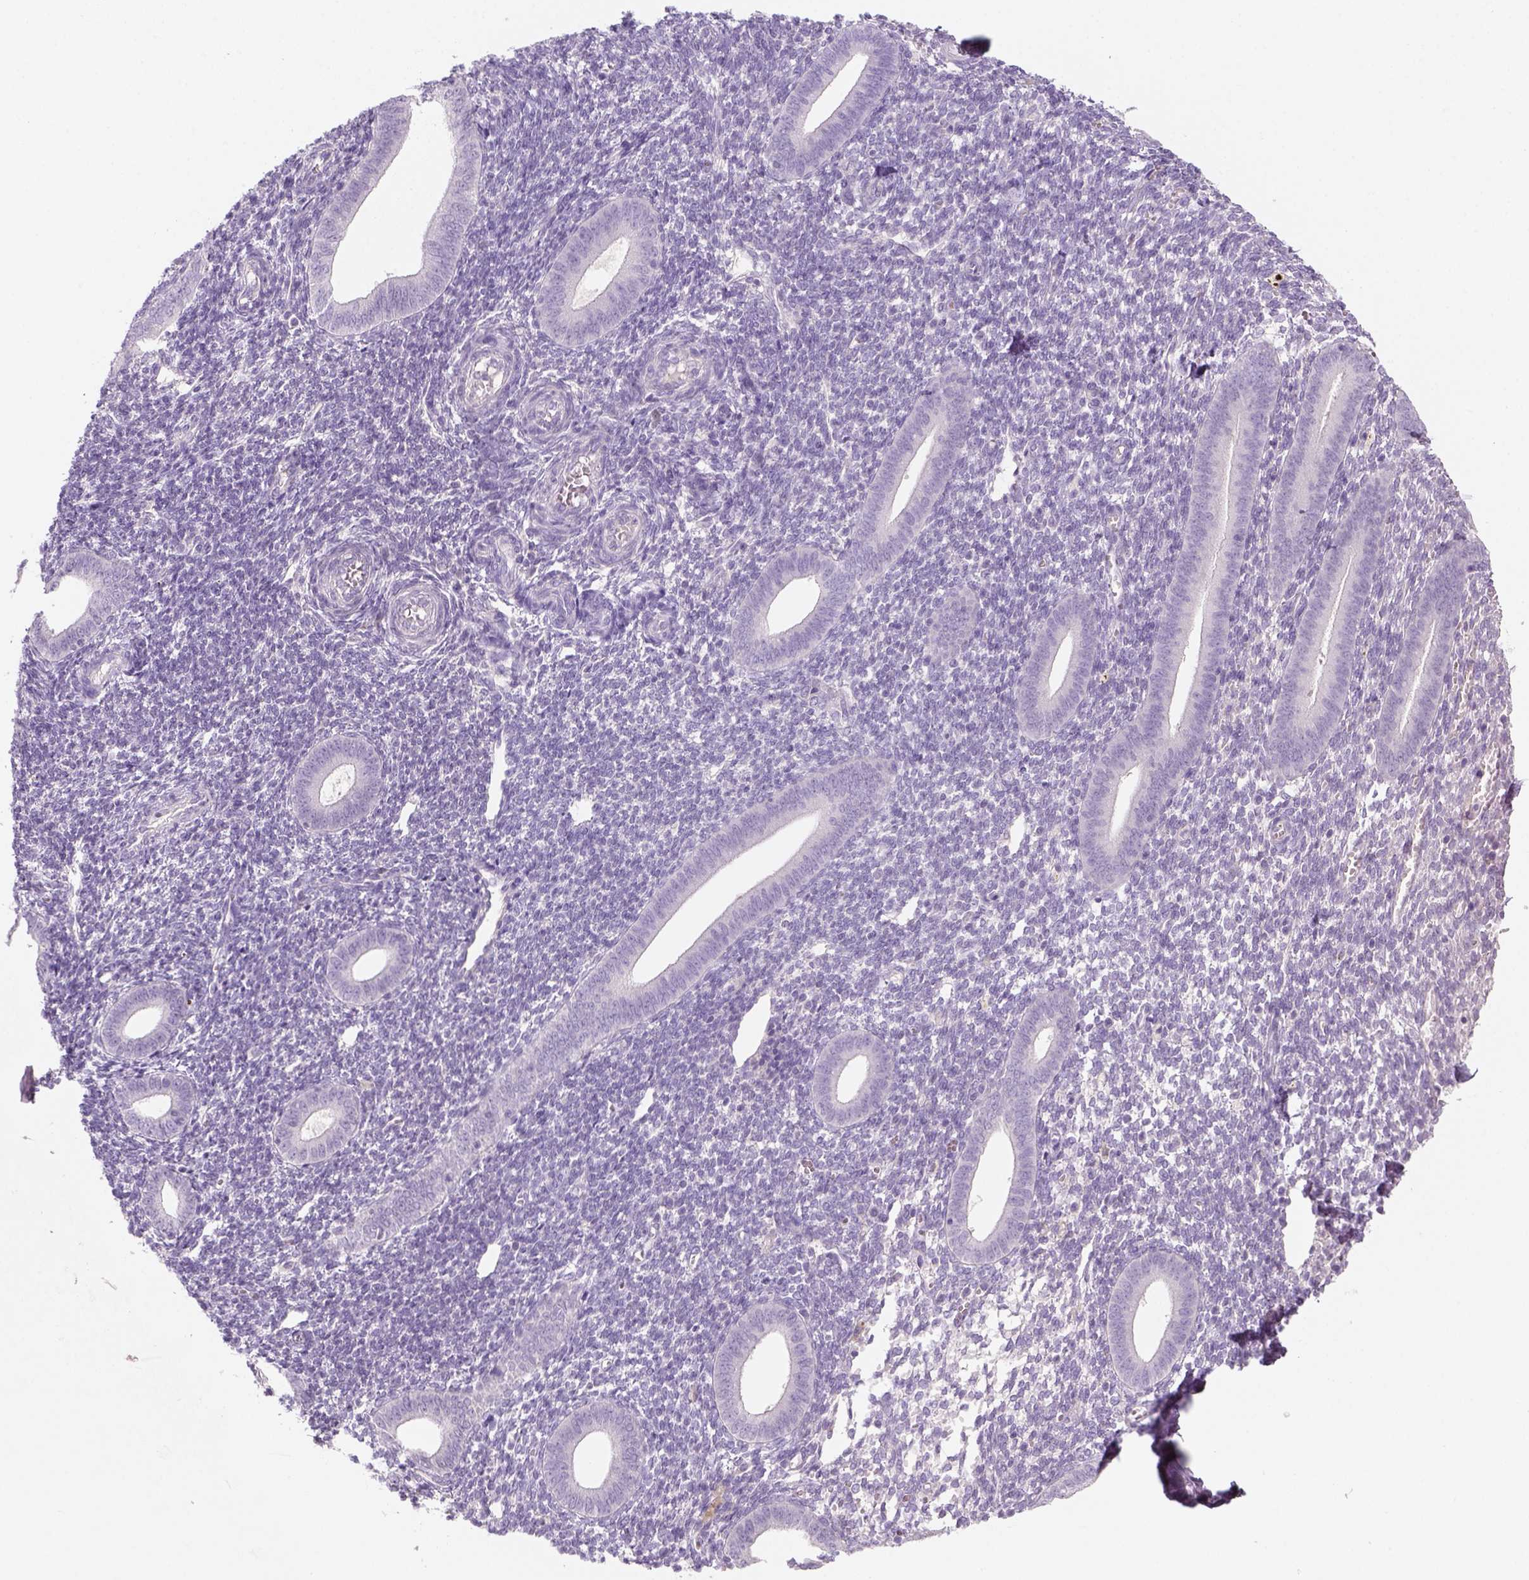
{"staining": {"intensity": "negative", "quantity": "none", "location": "none"}, "tissue": "endometrium", "cell_type": "Cells in endometrial stroma", "image_type": "normal", "snomed": [{"axis": "morphology", "description": "Normal tissue, NOS"}, {"axis": "topography", "description": "Endometrium"}], "caption": "IHC image of benign endometrium: endometrium stained with DAB shows no significant protein staining in cells in endometrial stroma.", "gene": "KRT25", "patient": {"sex": "female", "age": 25}}